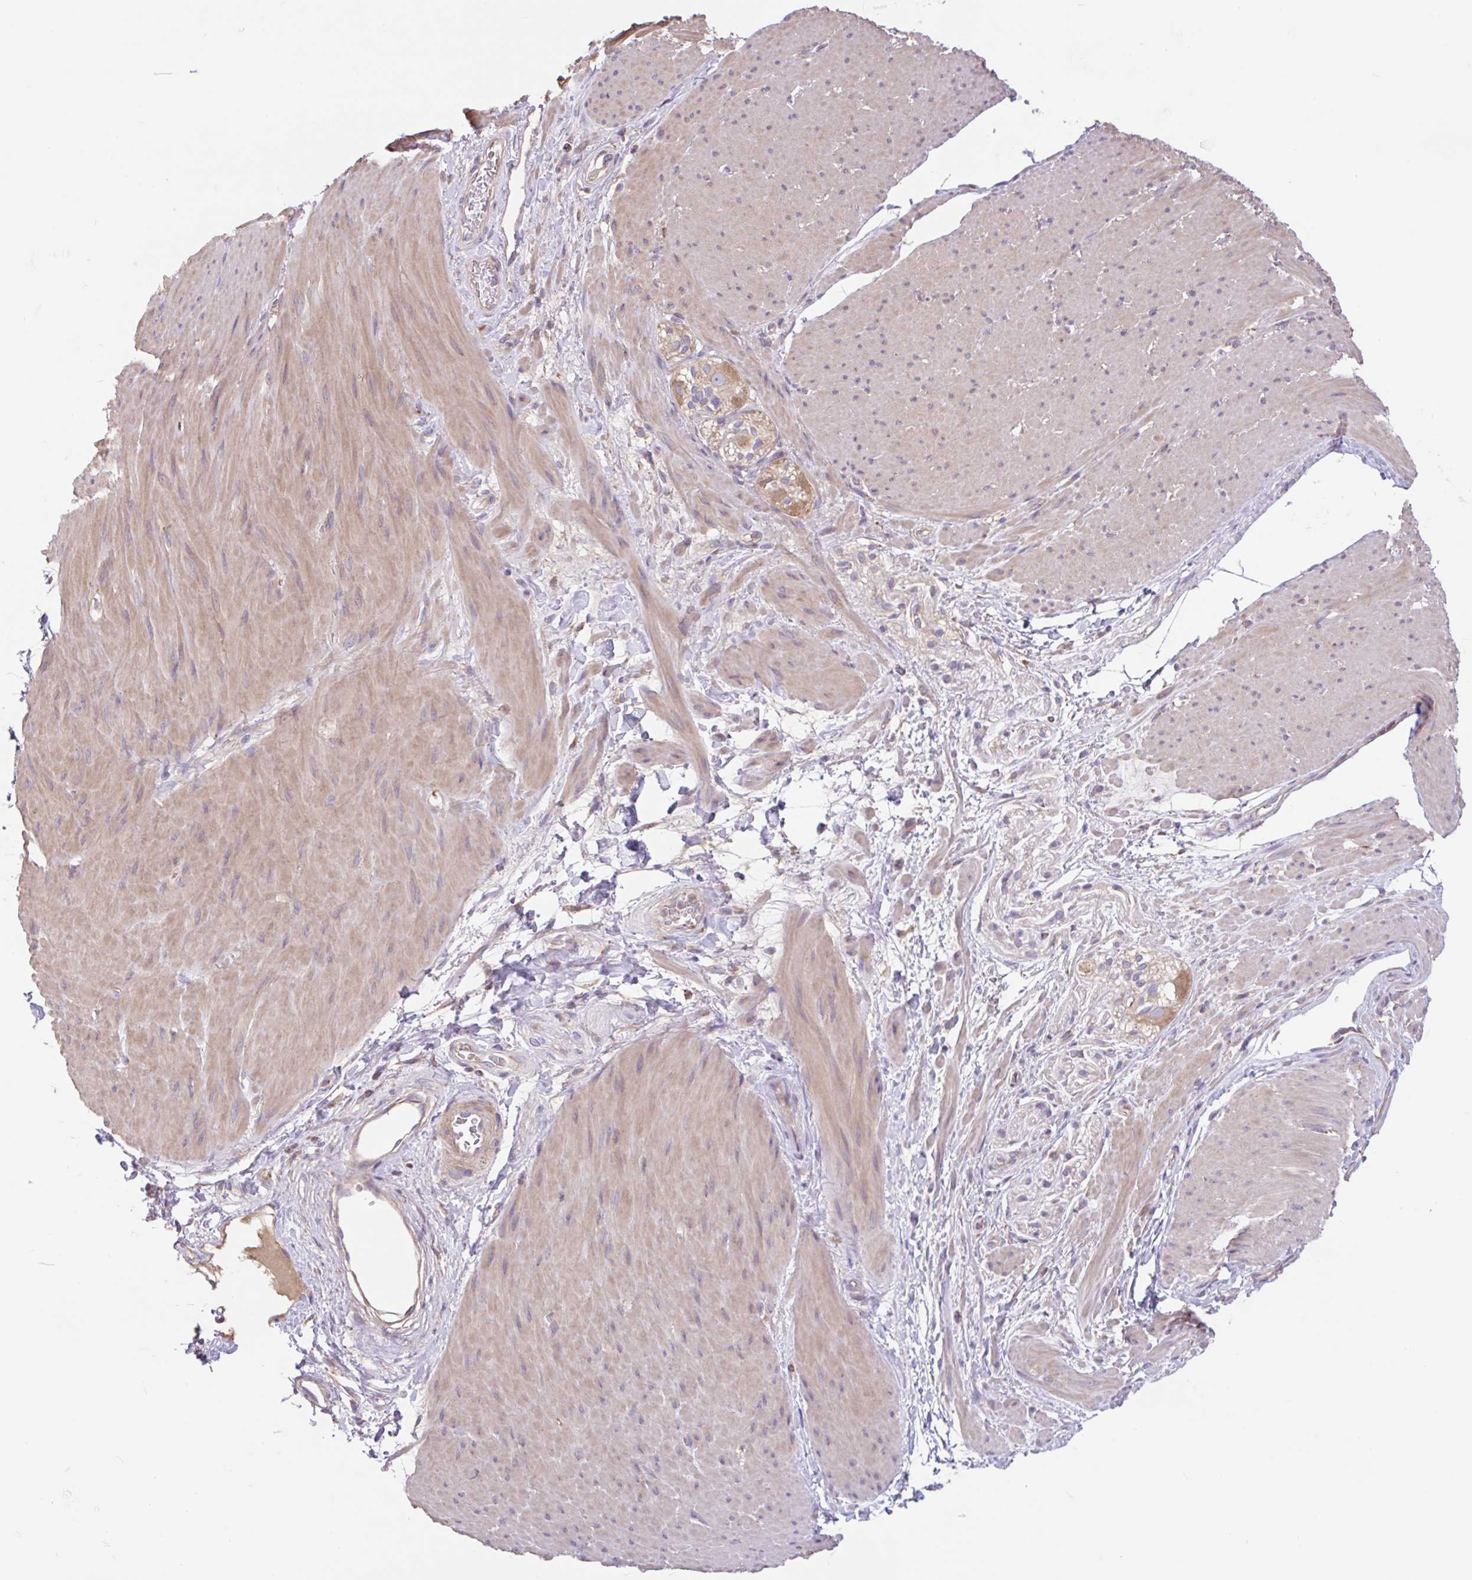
{"staining": {"intensity": "weak", "quantity": ">75%", "location": "cytoplasmic/membranous"}, "tissue": "smooth muscle", "cell_type": "Smooth muscle cells", "image_type": "normal", "snomed": [{"axis": "morphology", "description": "Normal tissue, NOS"}, {"axis": "topography", "description": "Smooth muscle"}, {"axis": "topography", "description": "Rectum"}], "caption": "An immunohistochemistry (IHC) photomicrograph of unremarkable tissue is shown. Protein staining in brown shows weak cytoplasmic/membranous positivity in smooth muscle within smooth muscle cells.", "gene": "RALBP1", "patient": {"sex": "male", "age": 53}}